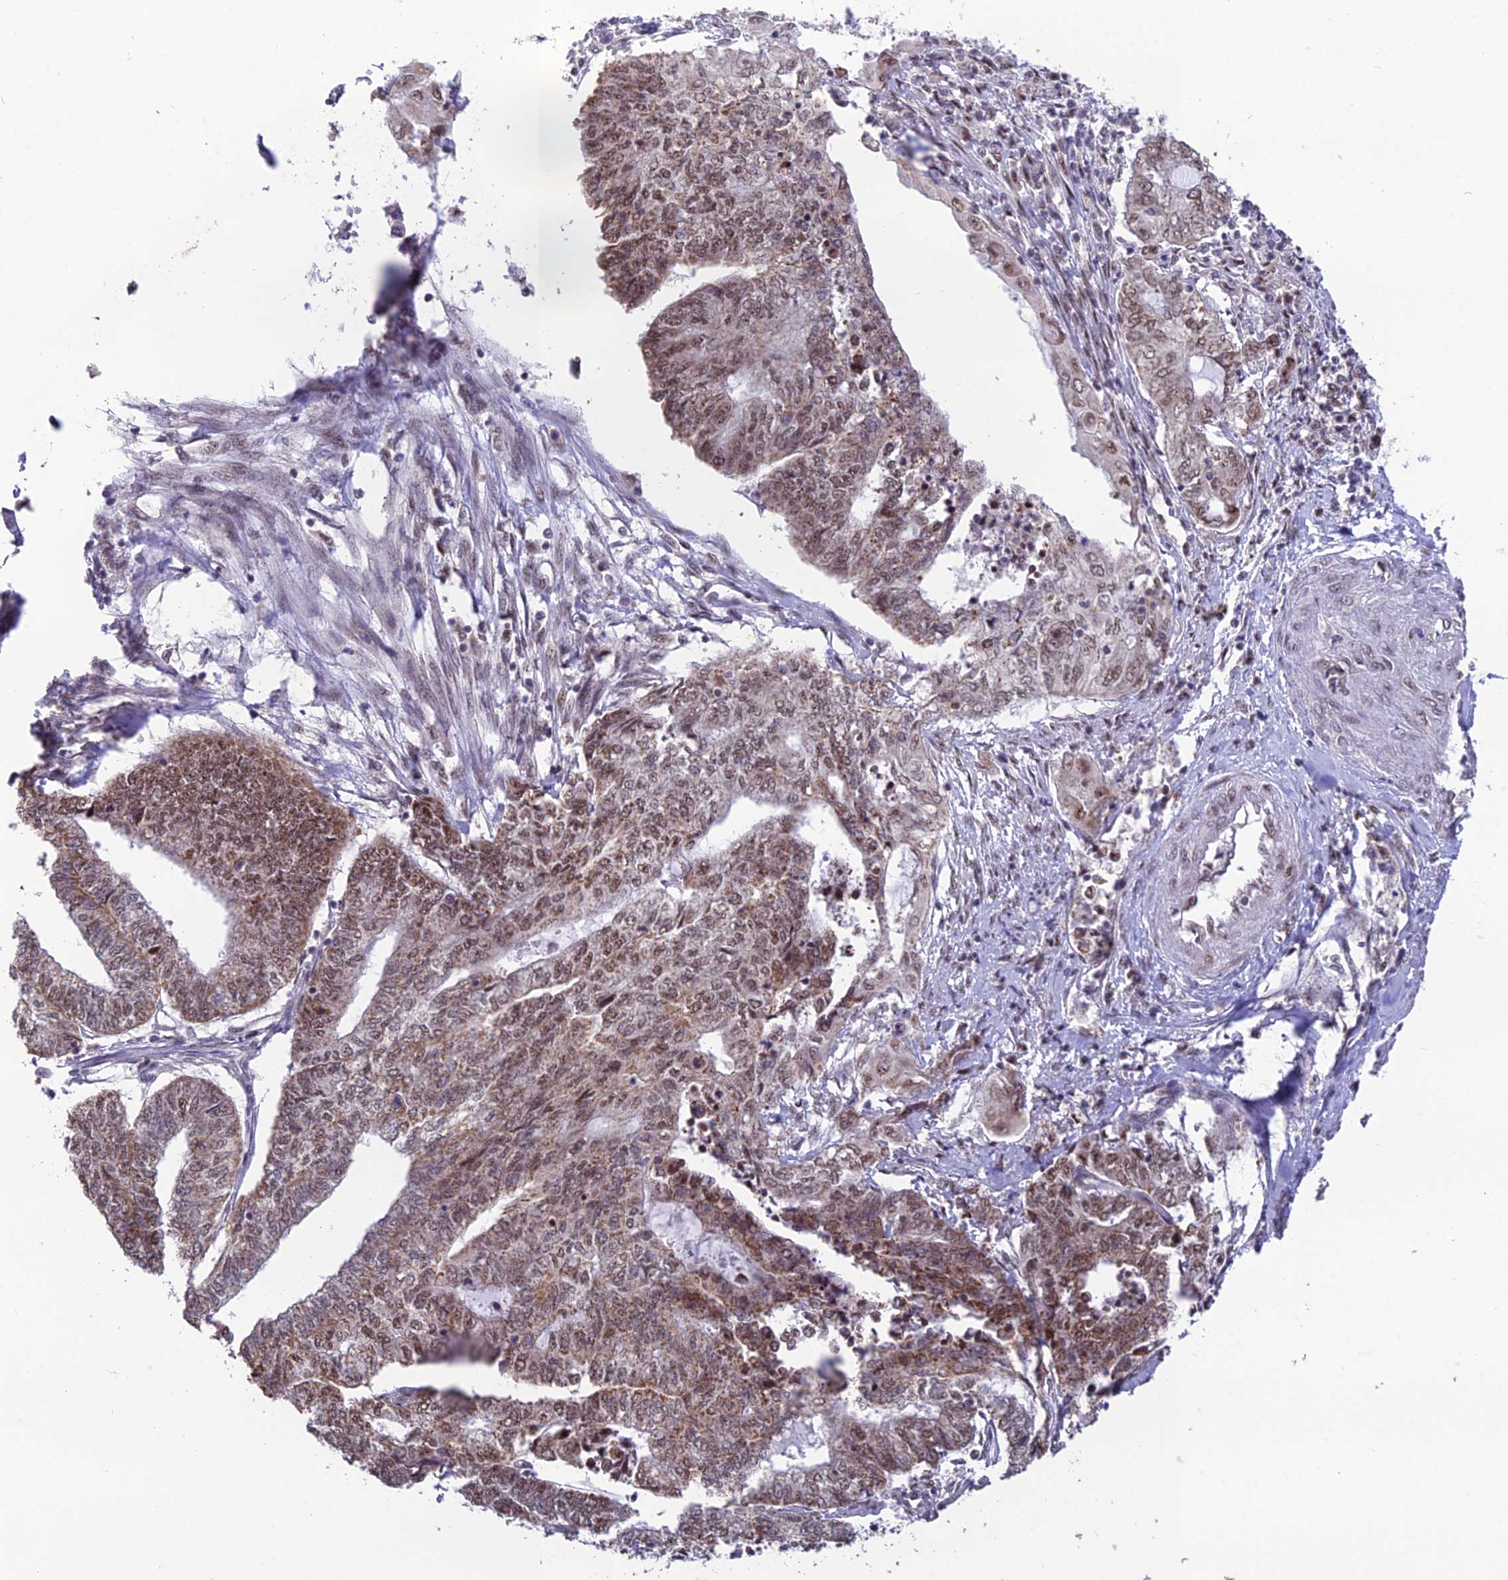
{"staining": {"intensity": "weak", "quantity": ">75%", "location": "nuclear"}, "tissue": "endometrial cancer", "cell_type": "Tumor cells", "image_type": "cancer", "snomed": [{"axis": "morphology", "description": "Adenocarcinoma, NOS"}, {"axis": "topography", "description": "Uterus"}, {"axis": "topography", "description": "Endometrium"}], "caption": "Tumor cells demonstrate low levels of weak nuclear staining in approximately >75% of cells in adenocarcinoma (endometrial).", "gene": "THOC7", "patient": {"sex": "female", "age": 70}}